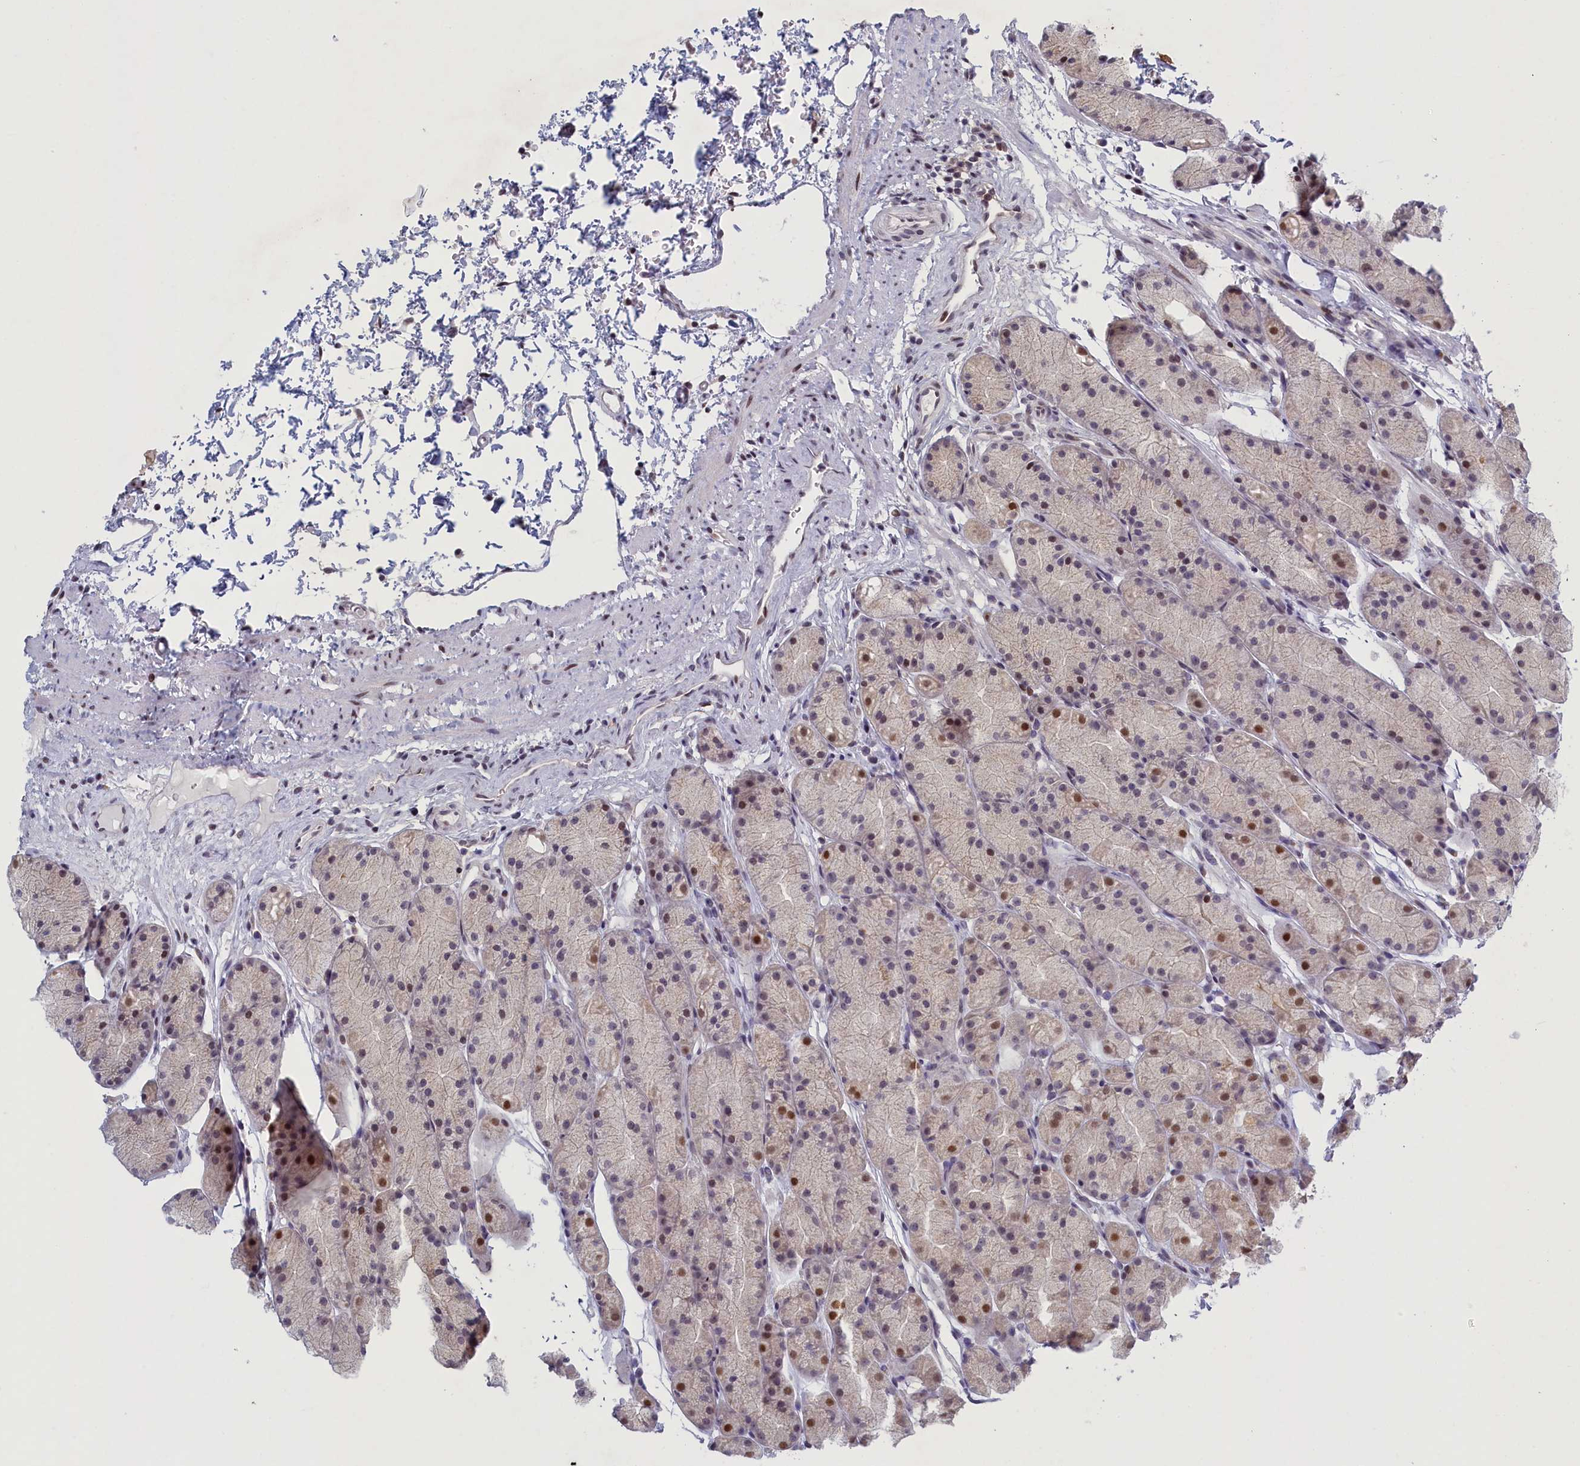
{"staining": {"intensity": "moderate", "quantity": "25%-75%", "location": "cytoplasmic/membranous,nuclear"}, "tissue": "stomach", "cell_type": "Glandular cells", "image_type": "normal", "snomed": [{"axis": "morphology", "description": "Normal tissue, NOS"}, {"axis": "topography", "description": "Stomach, upper"}, {"axis": "topography", "description": "Stomach"}], "caption": "Approximately 25%-75% of glandular cells in normal human stomach demonstrate moderate cytoplasmic/membranous,nuclear protein staining as visualized by brown immunohistochemical staining.", "gene": "ATF7IP2", "patient": {"sex": "male", "age": 47}}